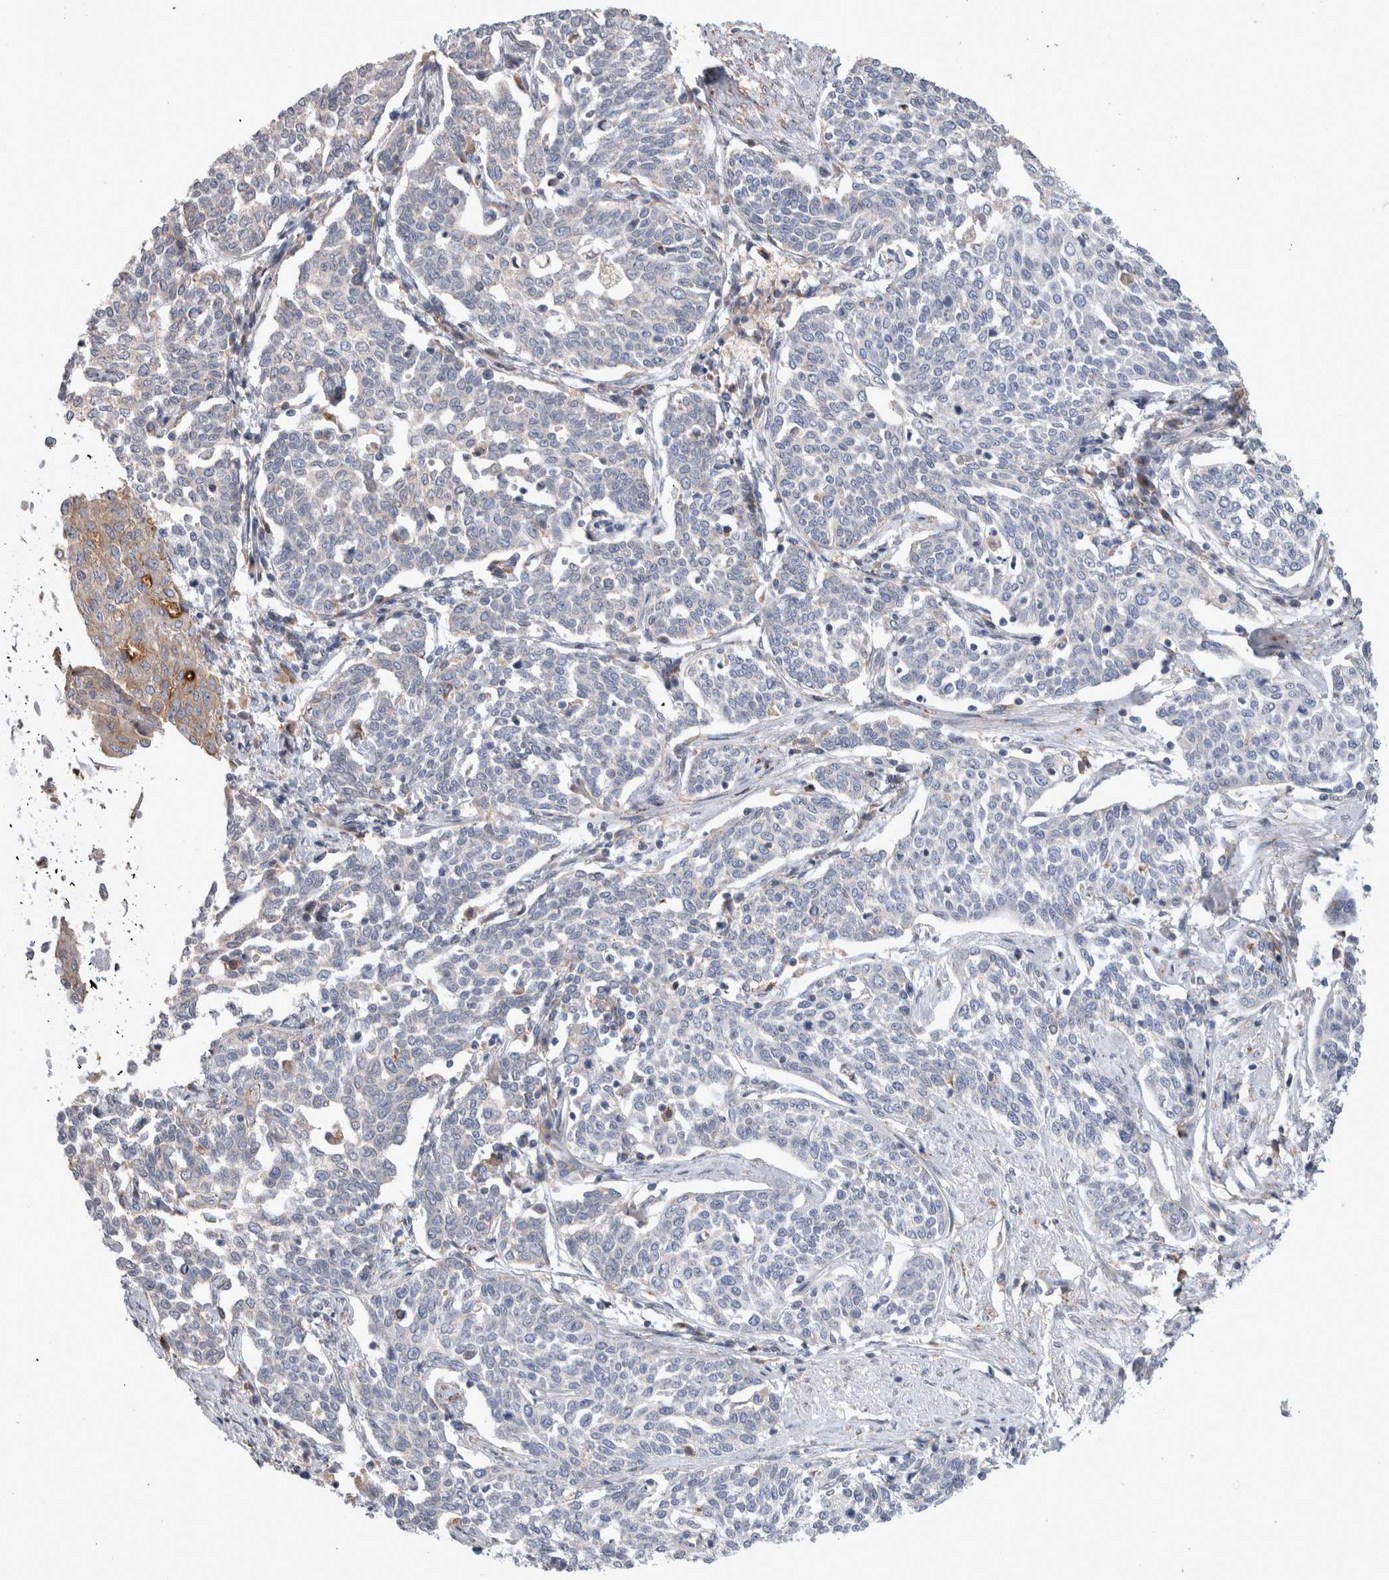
{"staining": {"intensity": "negative", "quantity": "none", "location": "none"}, "tissue": "cervical cancer", "cell_type": "Tumor cells", "image_type": "cancer", "snomed": [{"axis": "morphology", "description": "Squamous cell carcinoma, NOS"}, {"axis": "topography", "description": "Cervix"}], "caption": "A histopathology image of cervical cancer (squamous cell carcinoma) stained for a protein demonstrates no brown staining in tumor cells.", "gene": "TRMT9B", "patient": {"sex": "female", "age": 34}}